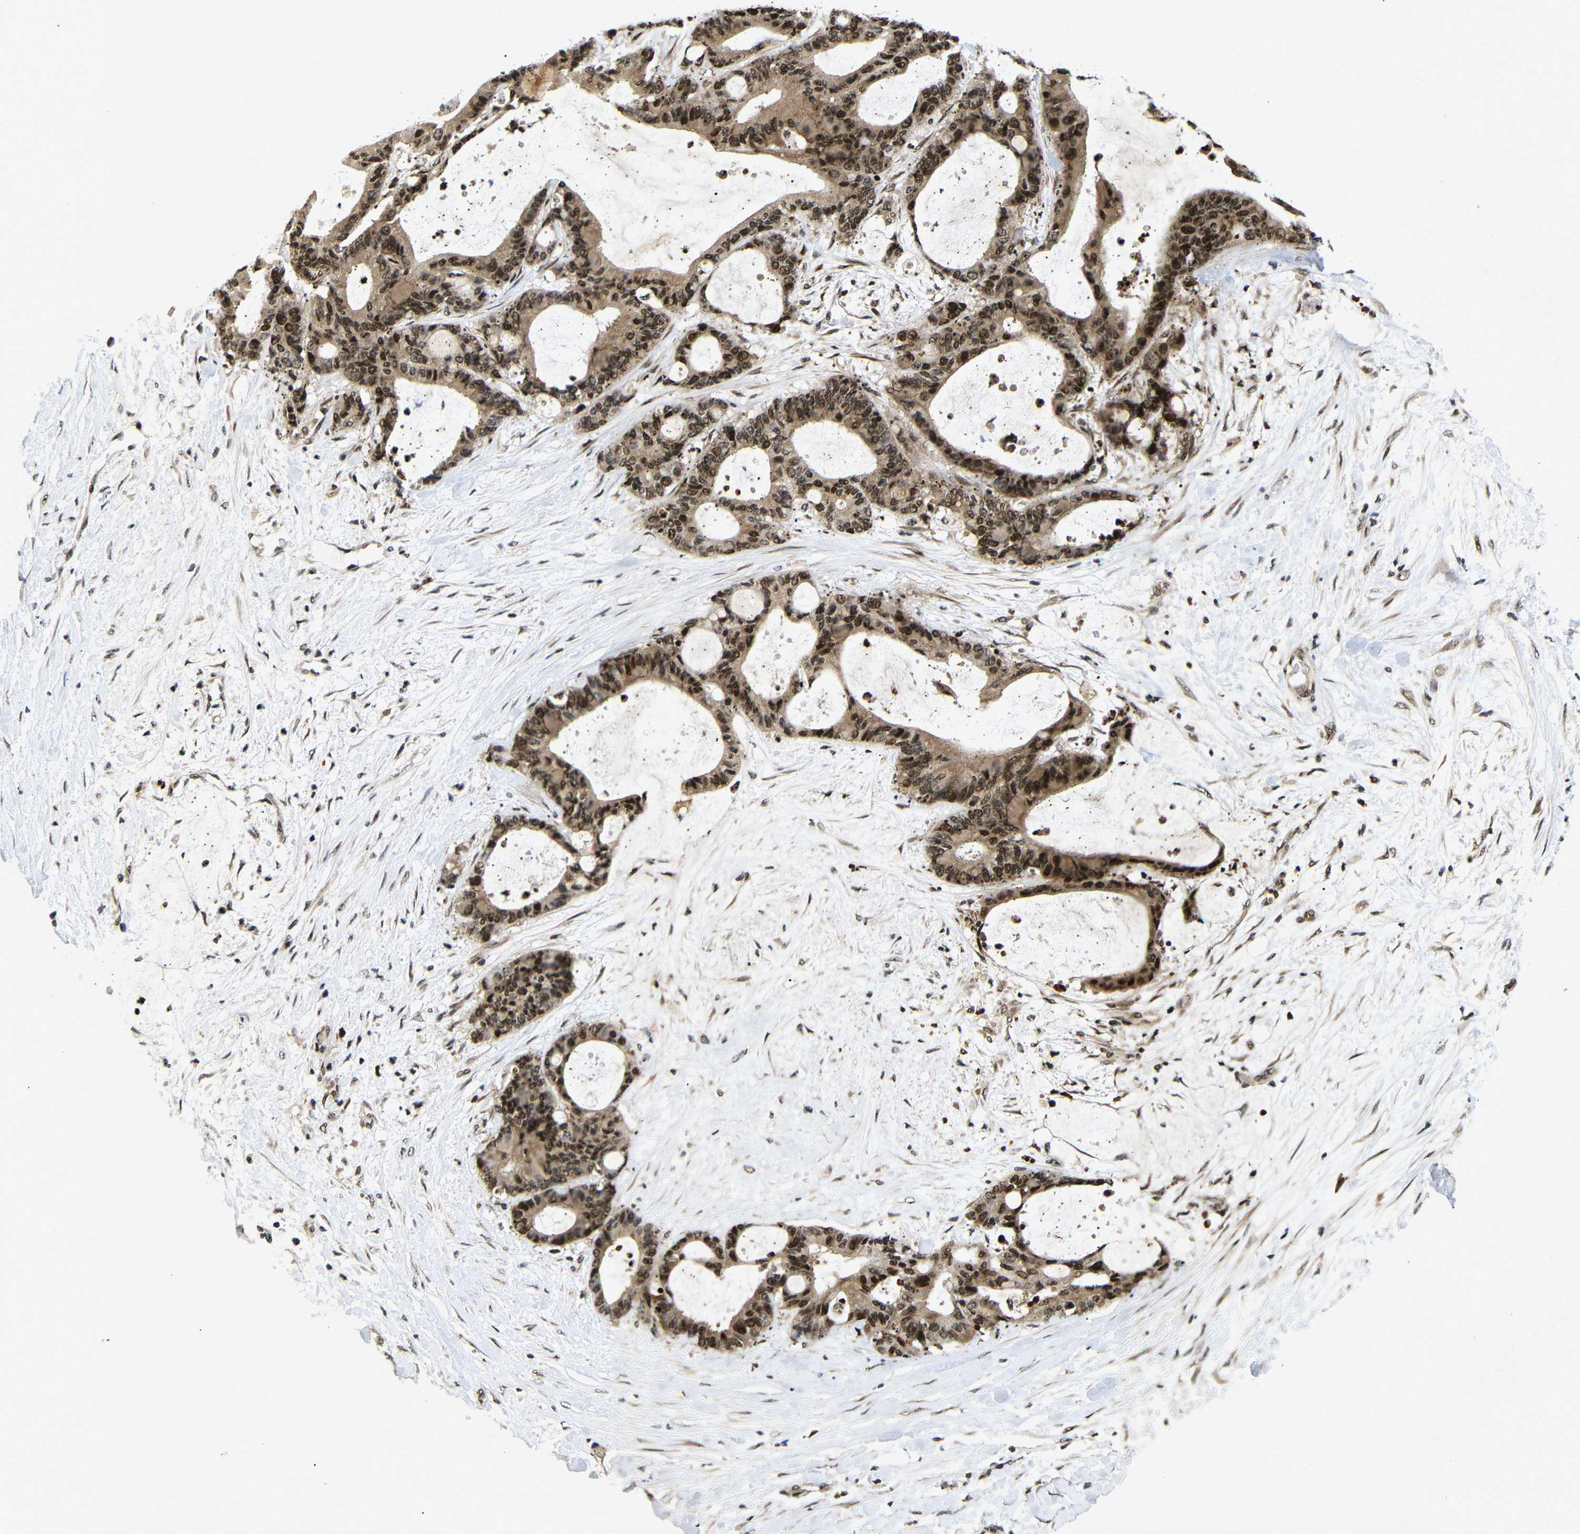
{"staining": {"intensity": "strong", "quantity": ">75%", "location": "cytoplasmic/membranous,nuclear"}, "tissue": "liver cancer", "cell_type": "Tumor cells", "image_type": "cancer", "snomed": [{"axis": "morphology", "description": "Cholangiocarcinoma"}, {"axis": "topography", "description": "Liver"}], "caption": "DAB immunohistochemical staining of human liver cancer shows strong cytoplasmic/membranous and nuclear protein positivity in approximately >75% of tumor cells. The protein is stained brown, and the nuclei are stained in blue (DAB (3,3'-diaminobenzidine) IHC with brightfield microscopy, high magnification).", "gene": "KIF23", "patient": {"sex": "female", "age": 73}}